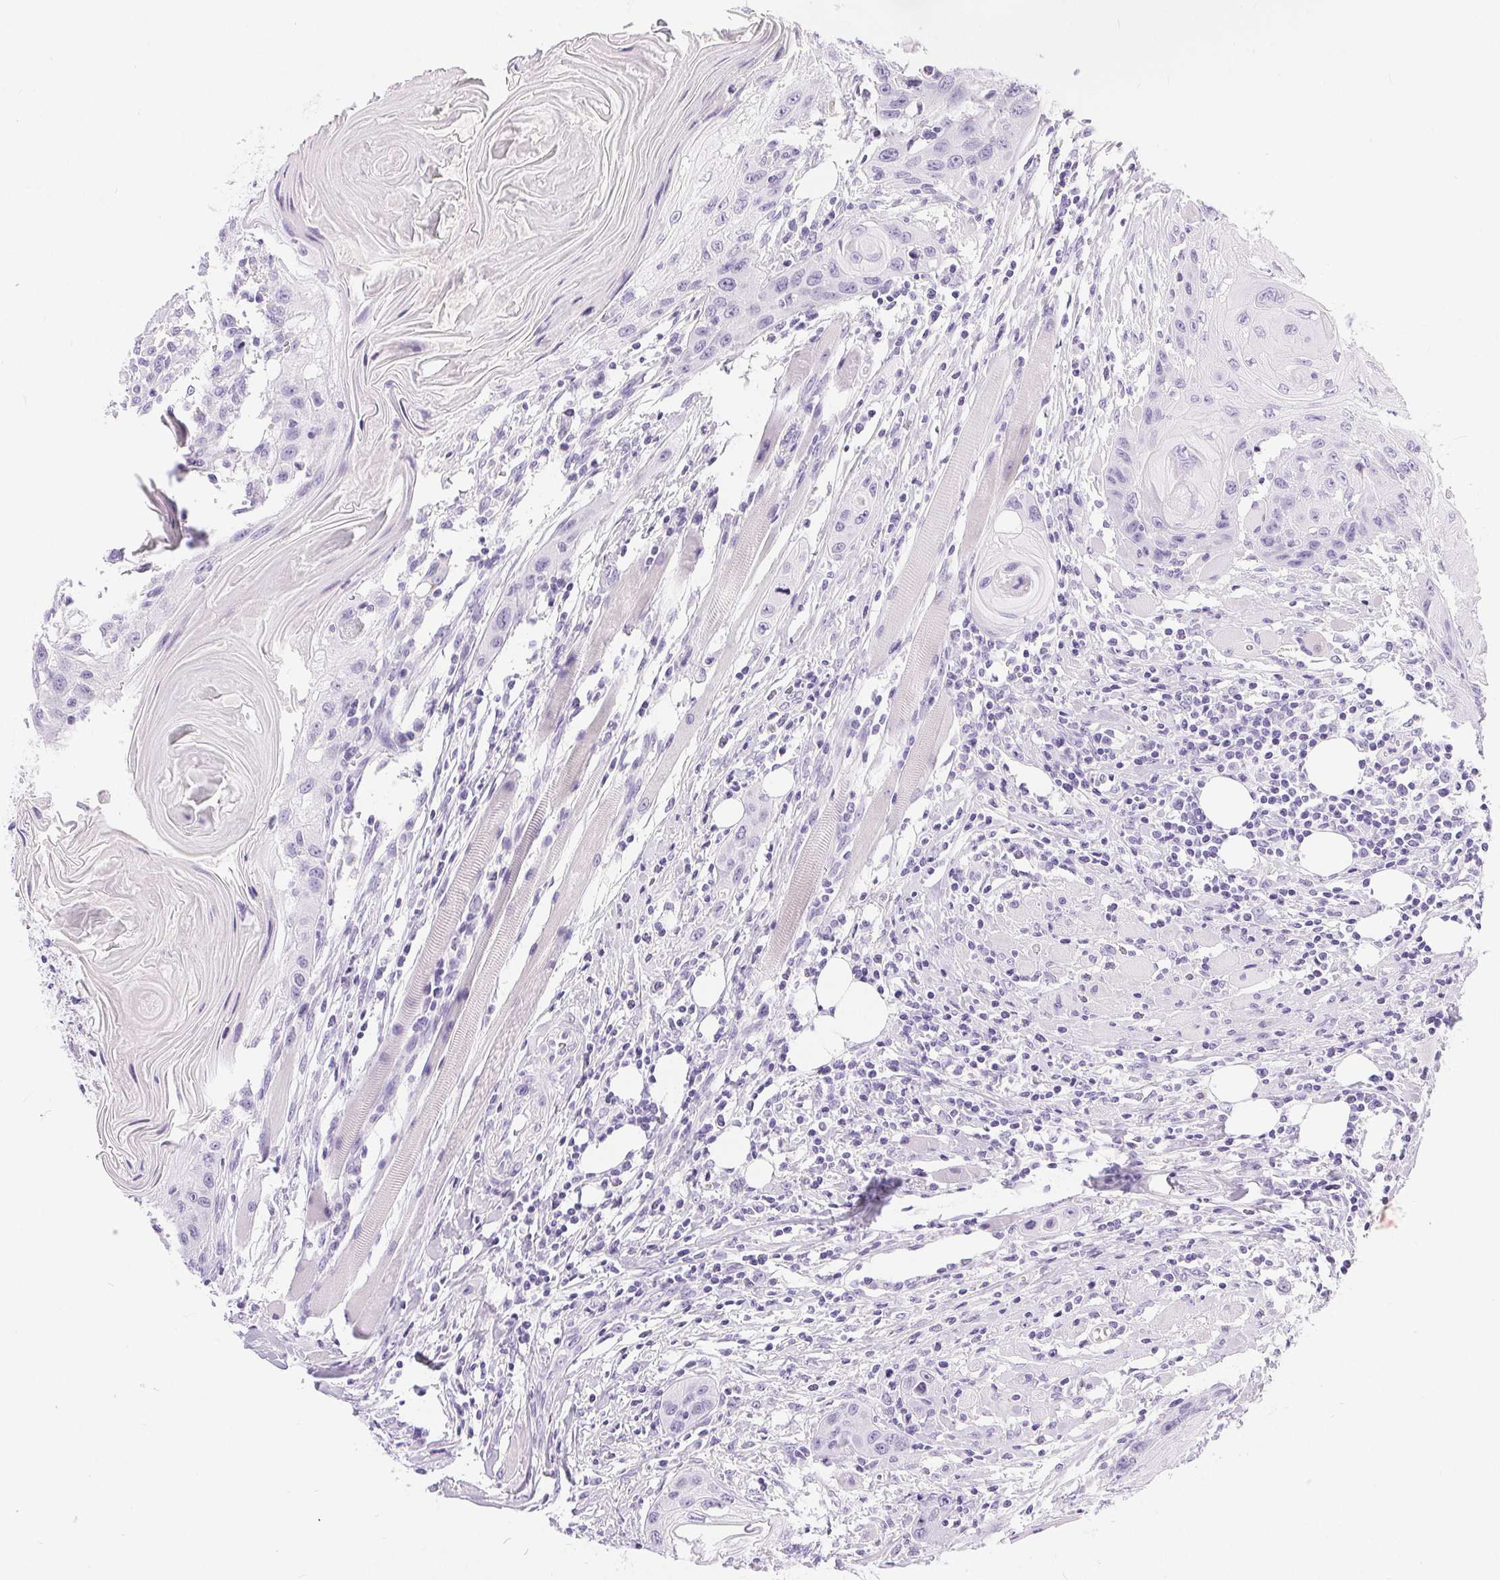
{"staining": {"intensity": "negative", "quantity": "none", "location": "none"}, "tissue": "head and neck cancer", "cell_type": "Tumor cells", "image_type": "cancer", "snomed": [{"axis": "morphology", "description": "Squamous cell carcinoma, NOS"}, {"axis": "topography", "description": "Oral tissue"}, {"axis": "topography", "description": "Head-Neck"}], "caption": "There is no significant expression in tumor cells of head and neck cancer (squamous cell carcinoma).", "gene": "XDH", "patient": {"sex": "male", "age": 58}}